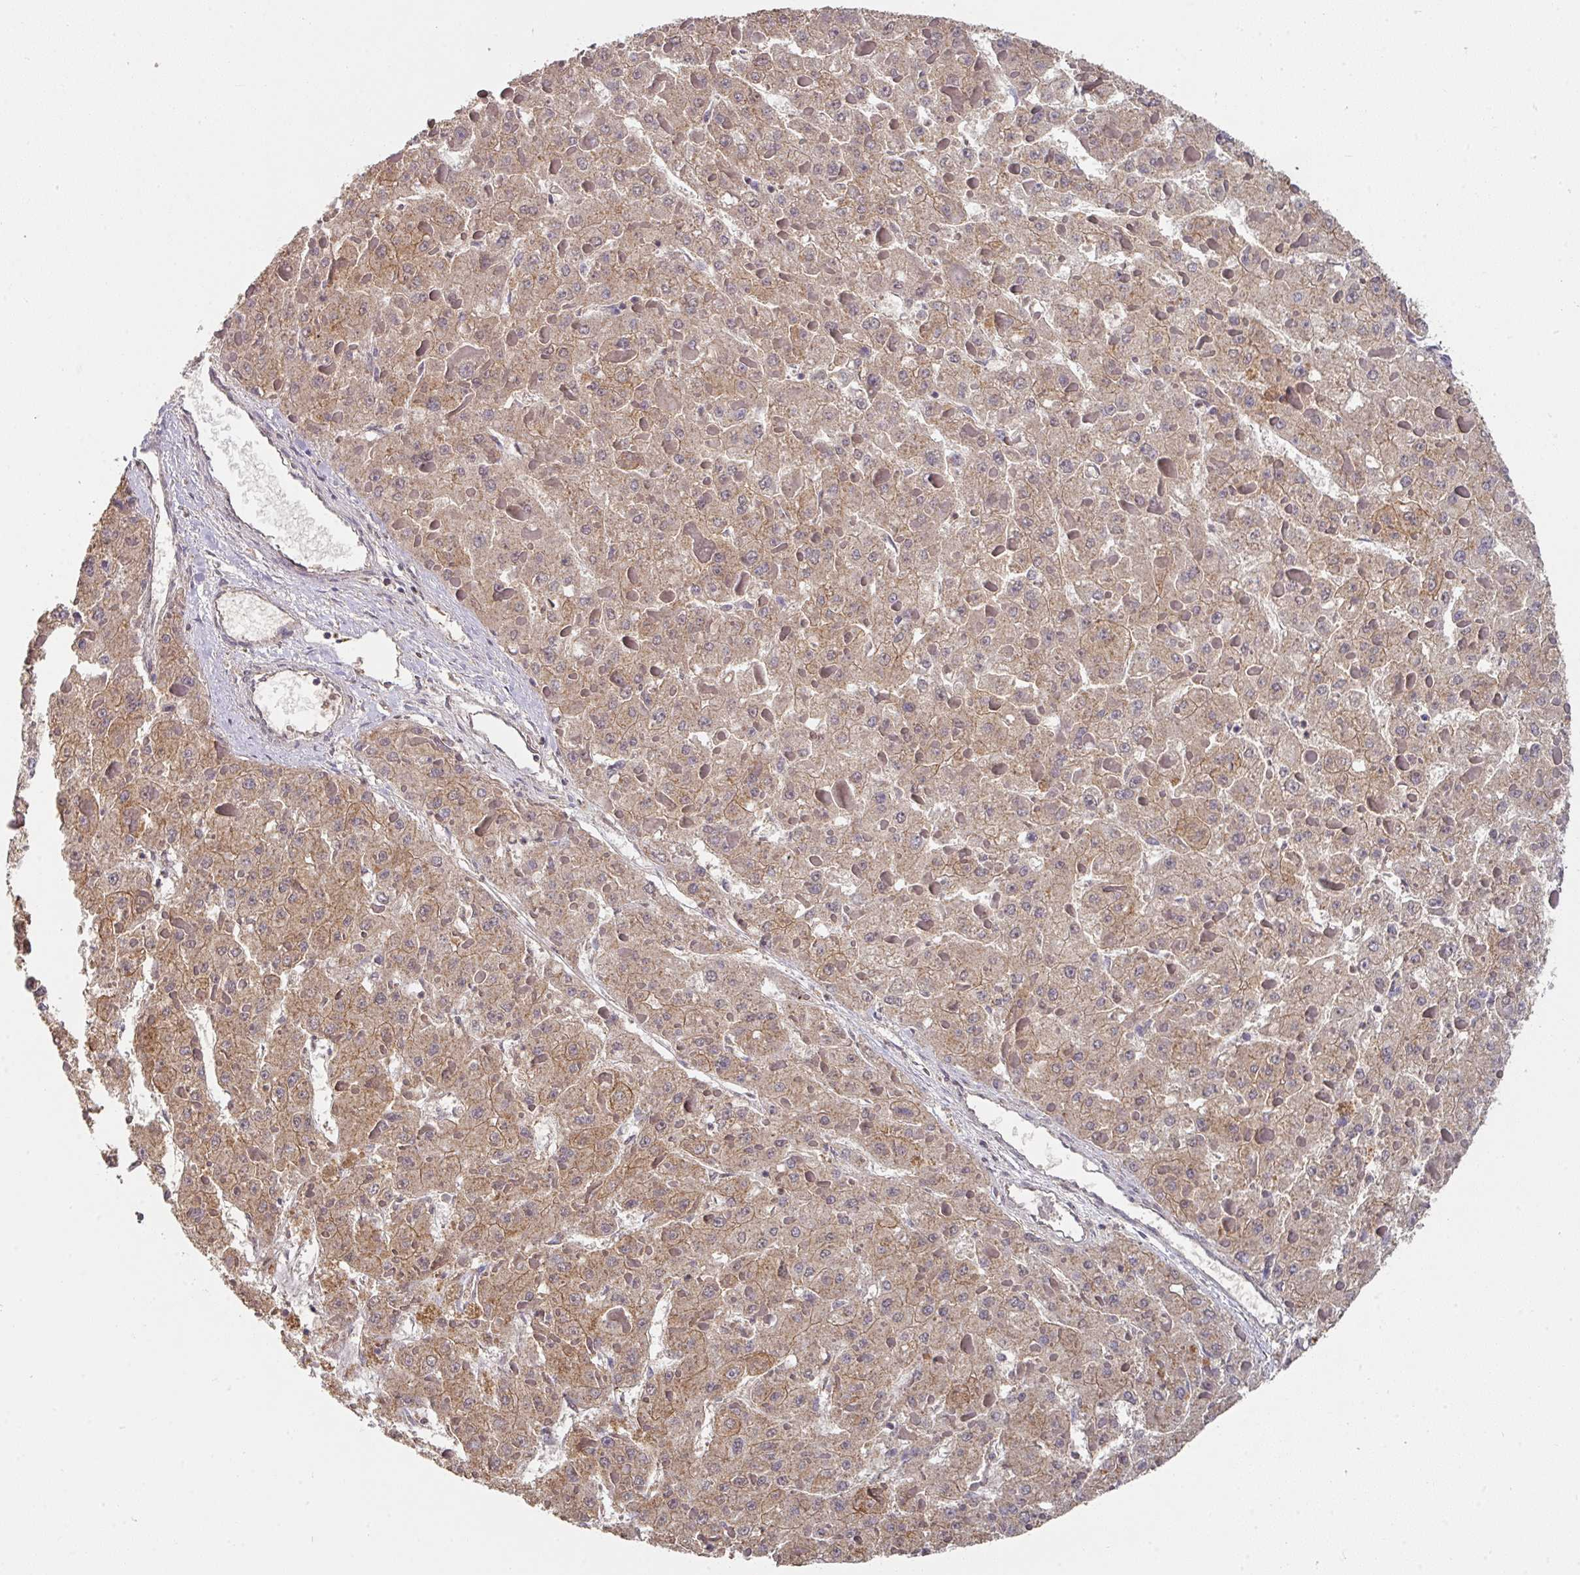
{"staining": {"intensity": "moderate", "quantity": ">75%", "location": "cytoplasmic/membranous"}, "tissue": "liver cancer", "cell_type": "Tumor cells", "image_type": "cancer", "snomed": [{"axis": "morphology", "description": "Carcinoma, Hepatocellular, NOS"}, {"axis": "topography", "description": "Liver"}], "caption": "A high-resolution photomicrograph shows immunohistochemistry staining of liver cancer (hepatocellular carcinoma), which demonstrates moderate cytoplasmic/membranous staining in about >75% of tumor cells.", "gene": "EXTL3", "patient": {"sex": "female", "age": 73}}